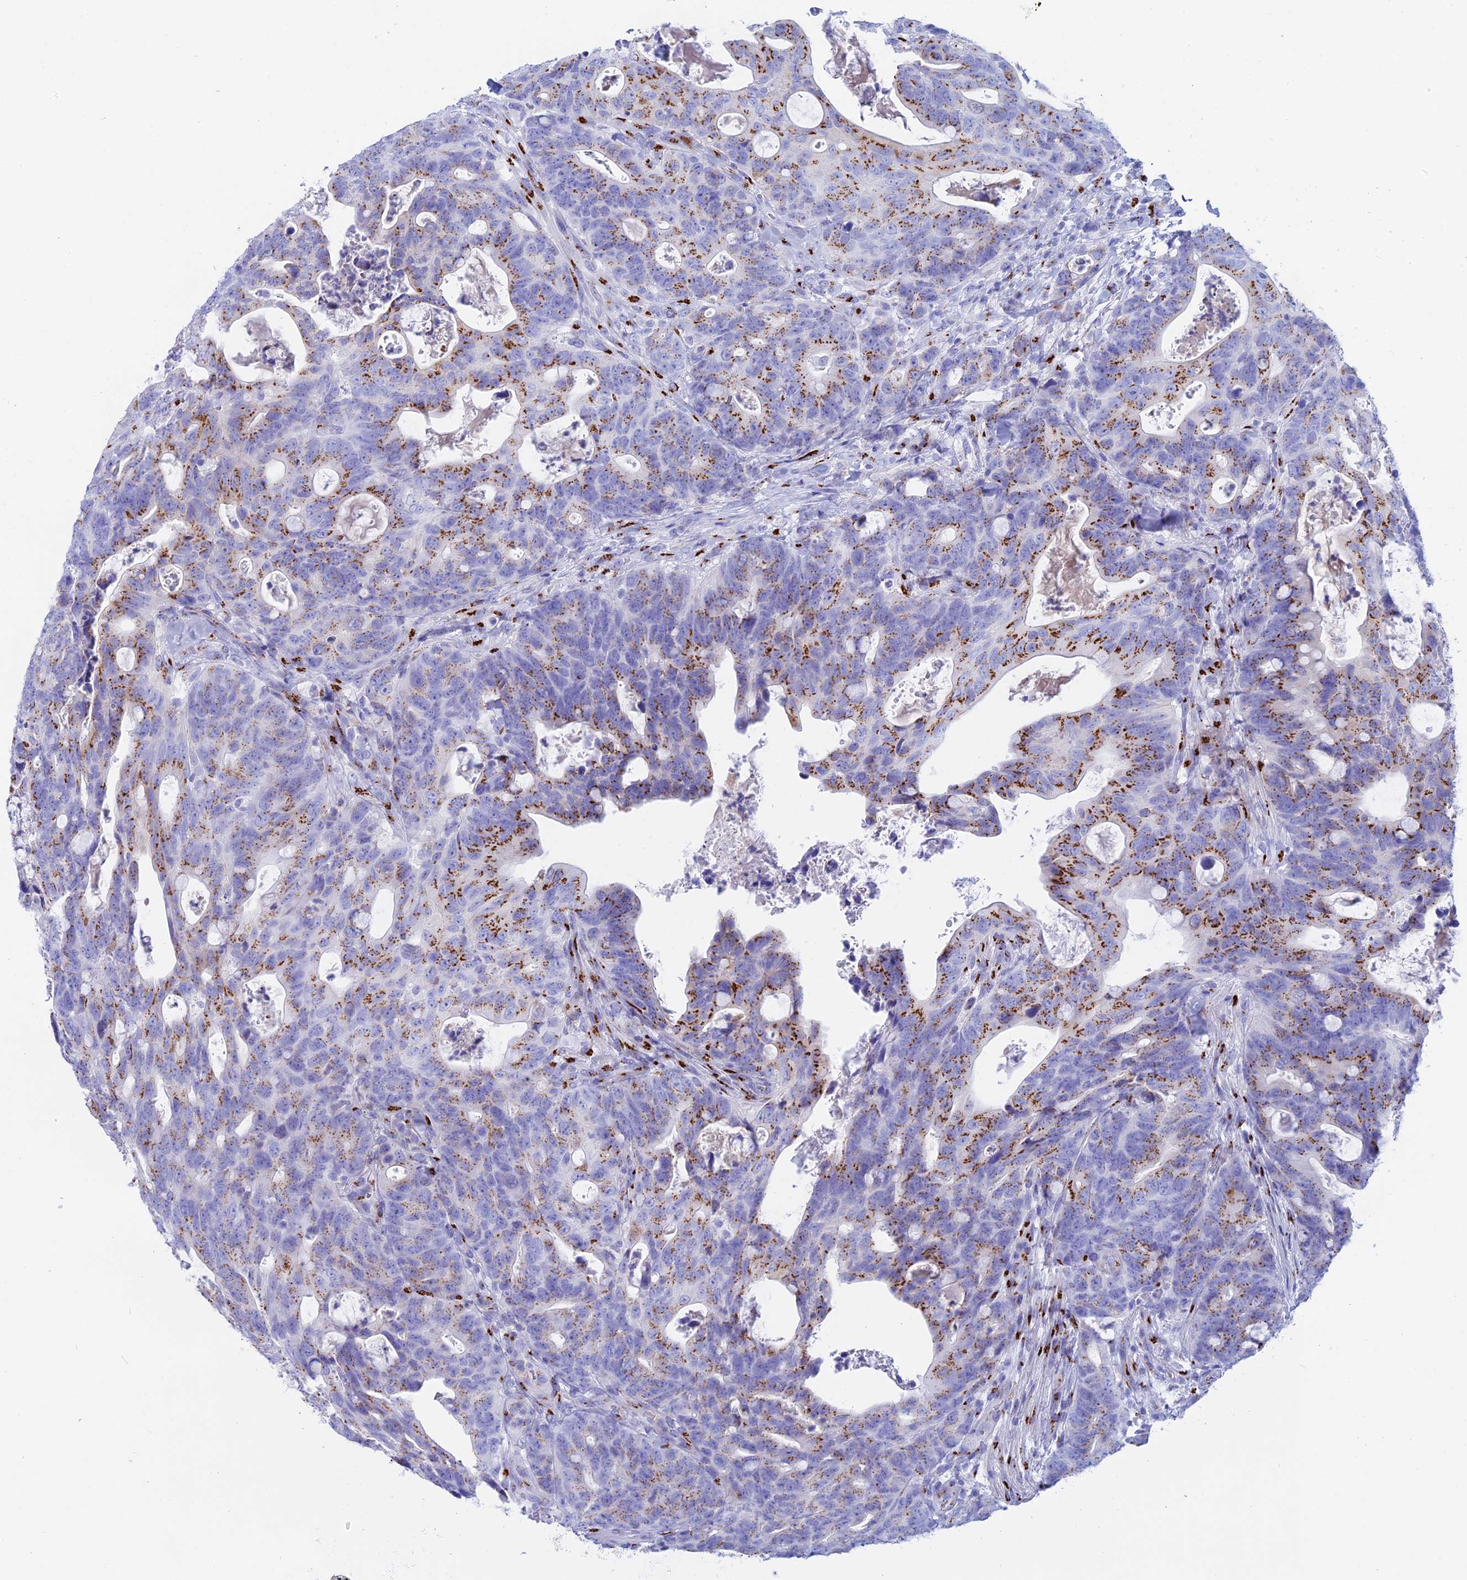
{"staining": {"intensity": "moderate", "quantity": ">75%", "location": "cytoplasmic/membranous"}, "tissue": "colorectal cancer", "cell_type": "Tumor cells", "image_type": "cancer", "snomed": [{"axis": "morphology", "description": "Adenocarcinoma, NOS"}, {"axis": "topography", "description": "Colon"}], "caption": "Immunohistochemistry staining of colorectal cancer, which exhibits medium levels of moderate cytoplasmic/membranous expression in about >75% of tumor cells indicating moderate cytoplasmic/membranous protein staining. The staining was performed using DAB (3,3'-diaminobenzidine) (brown) for protein detection and nuclei were counterstained in hematoxylin (blue).", "gene": "ERICH4", "patient": {"sex": "female", "age": 82}}